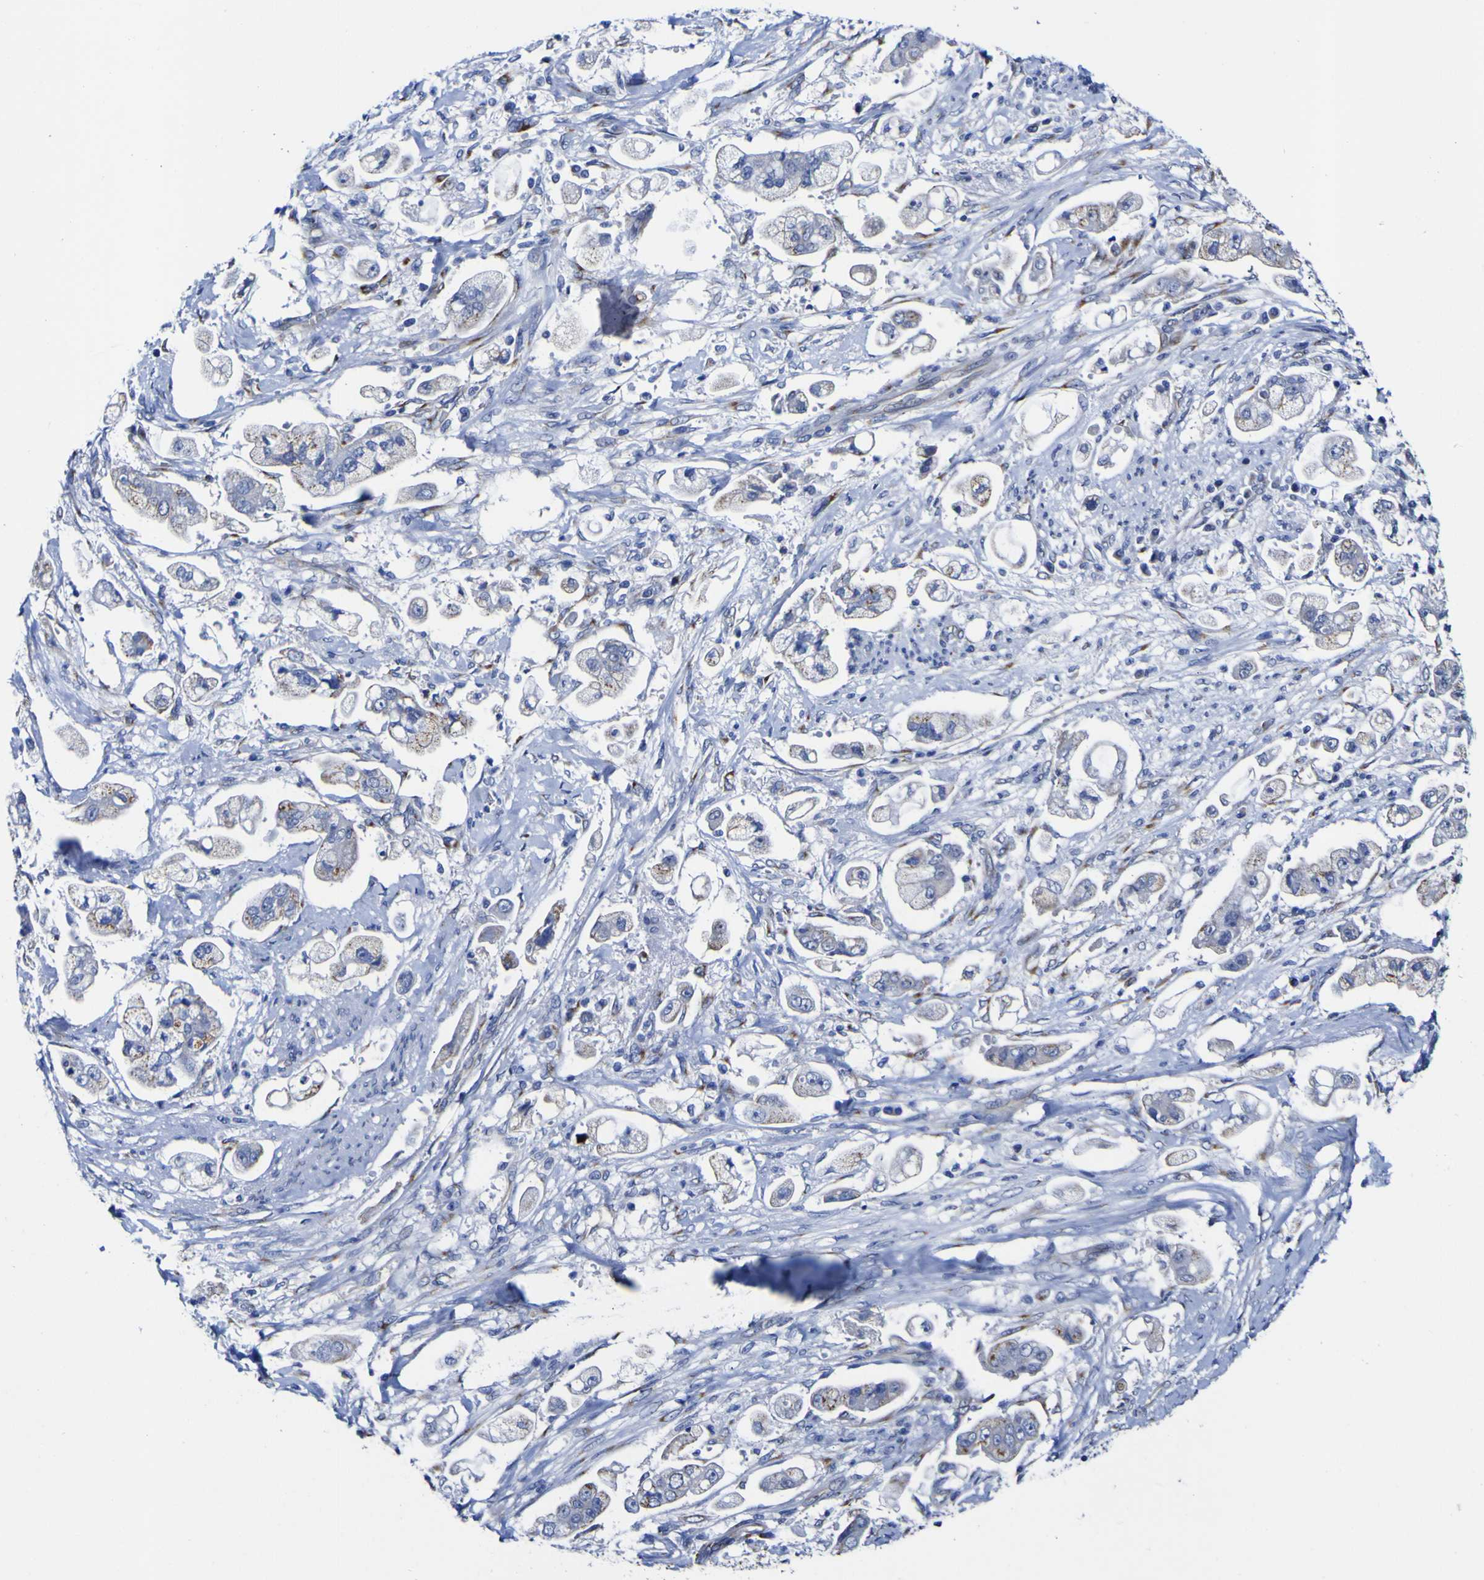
{"staining": {"intensity": "weak", "quantity": "25%-75%", "location": "cytoplasmic/membranous"}, "tissue": "stomach cancer", "cell_type": "Tumor cells", "image_type": "cancer", "snomed": [{"axis": "morphology", "description": "Adenocarcinoma, NOS"}, {"axis": "topography", "description": "Stomach"}], "caption": "A brown stain labels weak cytoplasmic/membranous expression of a protein in human adenocarcinoma (stomach) tumor cells. (DAB (3,3'-diaminobenzidine) IHC, brown staining for protein, blue staining for nuclei).", "gene": "GOLM1", "patient": {"sex": "male", "age": 62}}